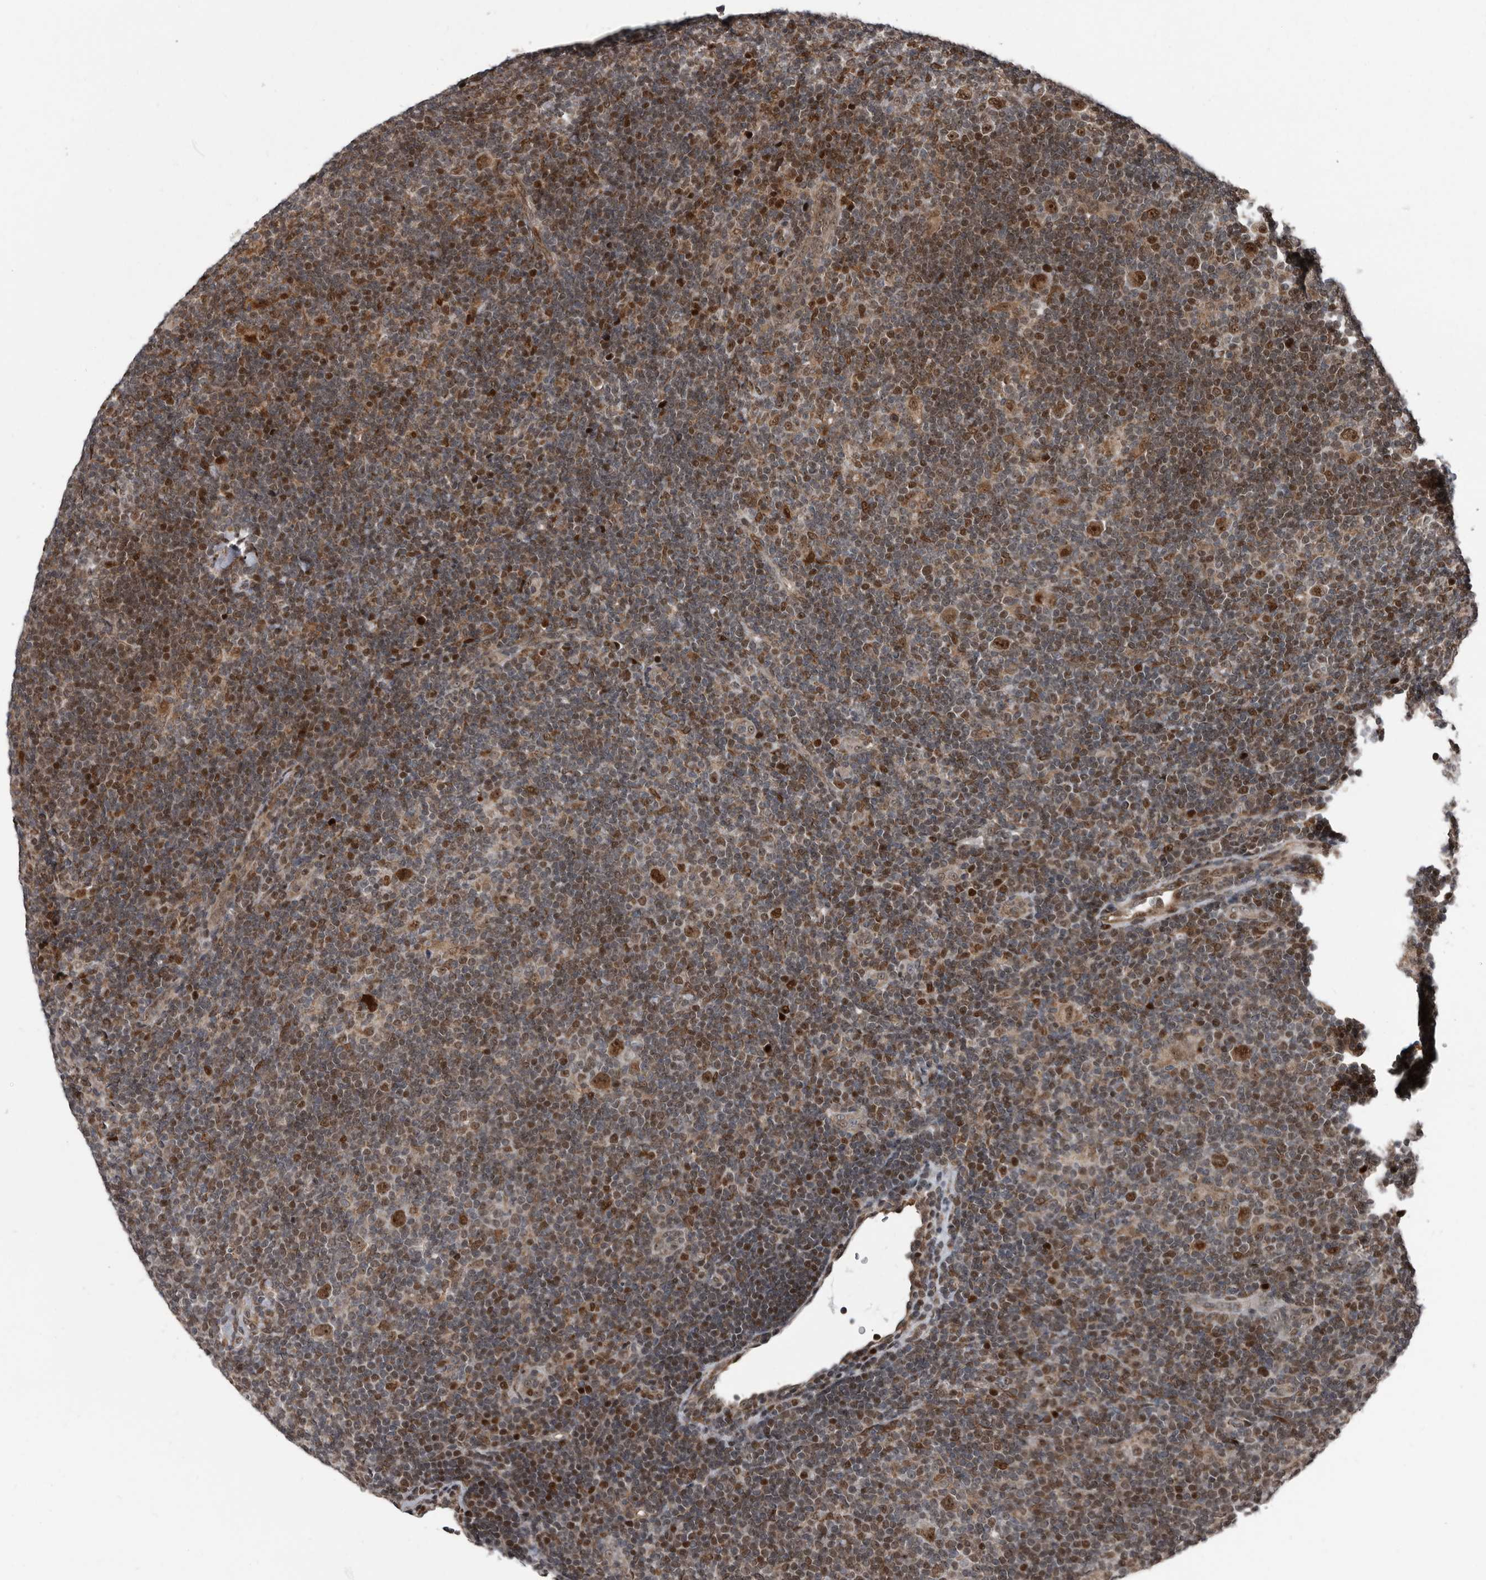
{"staining": {"intensity": "strong", "quantity": ">75%", "location": "nuclear"}, "tissue": "lymphoma", "cell_type": "Tumor cells", "image_type": "cancer", "snomed": [{"axis": "morphology", "description": "Hodgkin's disease, NOS"}, {"axis": "topography", "description": "Lymph node"}], "caption": "A micrograph of Hodgkin's disease stained for a protein shows strong nuclear brown staining in tumor cells.", "gene": "CHD1L", "patient": {"sex": "female", "age": 57}}